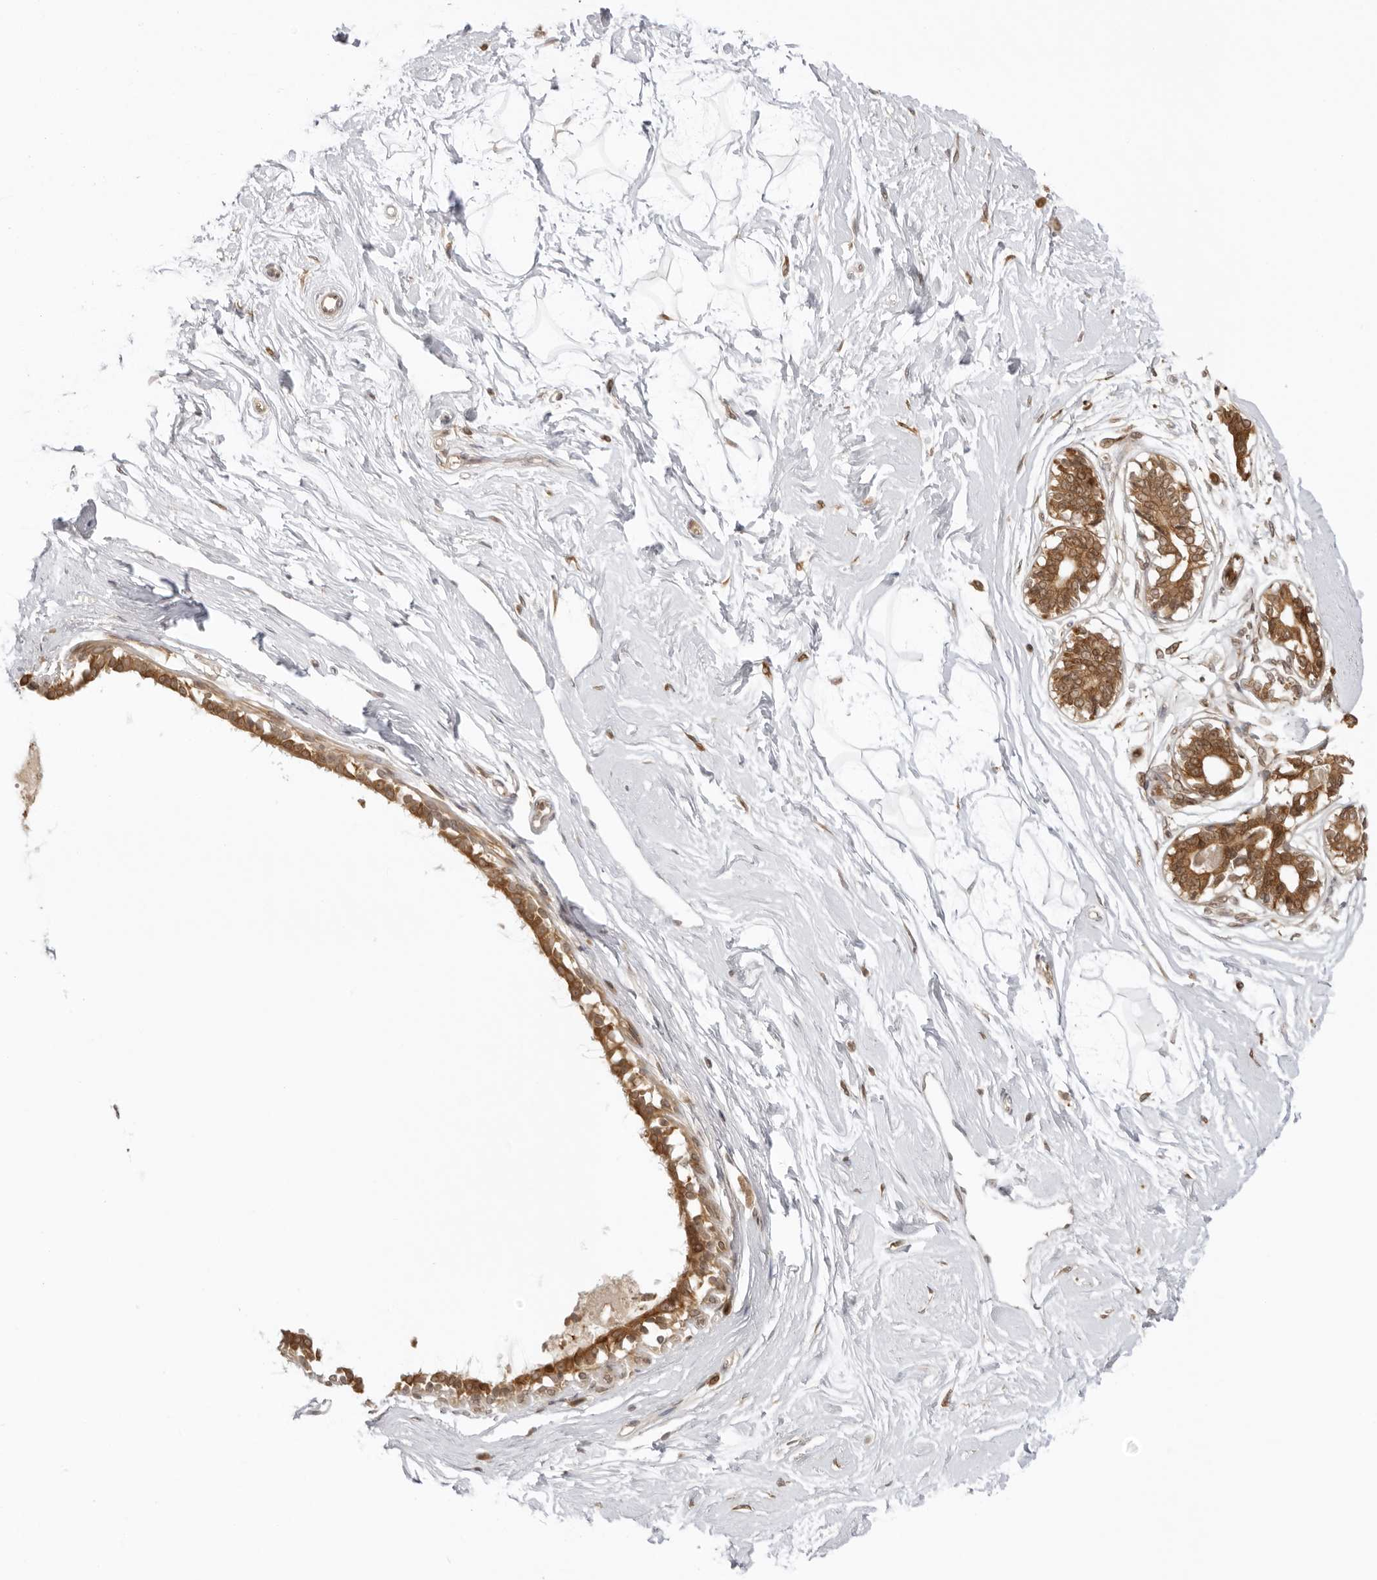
{"staining": {"intensity": "negative", "quantity": "none", "location": "none"}, "tissue": "breast", "cell_type": "Adipocytes", "image_type": "normal", "snomed": [{"axis": "morphology", "description": "Normal tissue, NOS"}, {"axis": "topography", "description": "Breast"}], "caption": "IHC photomicrograph of benign breast stained for a protein (brown), which reveals no staining in adipocytes.", "gene": "PRRC2C", "patient": {"sex": "female", "age": 45}}